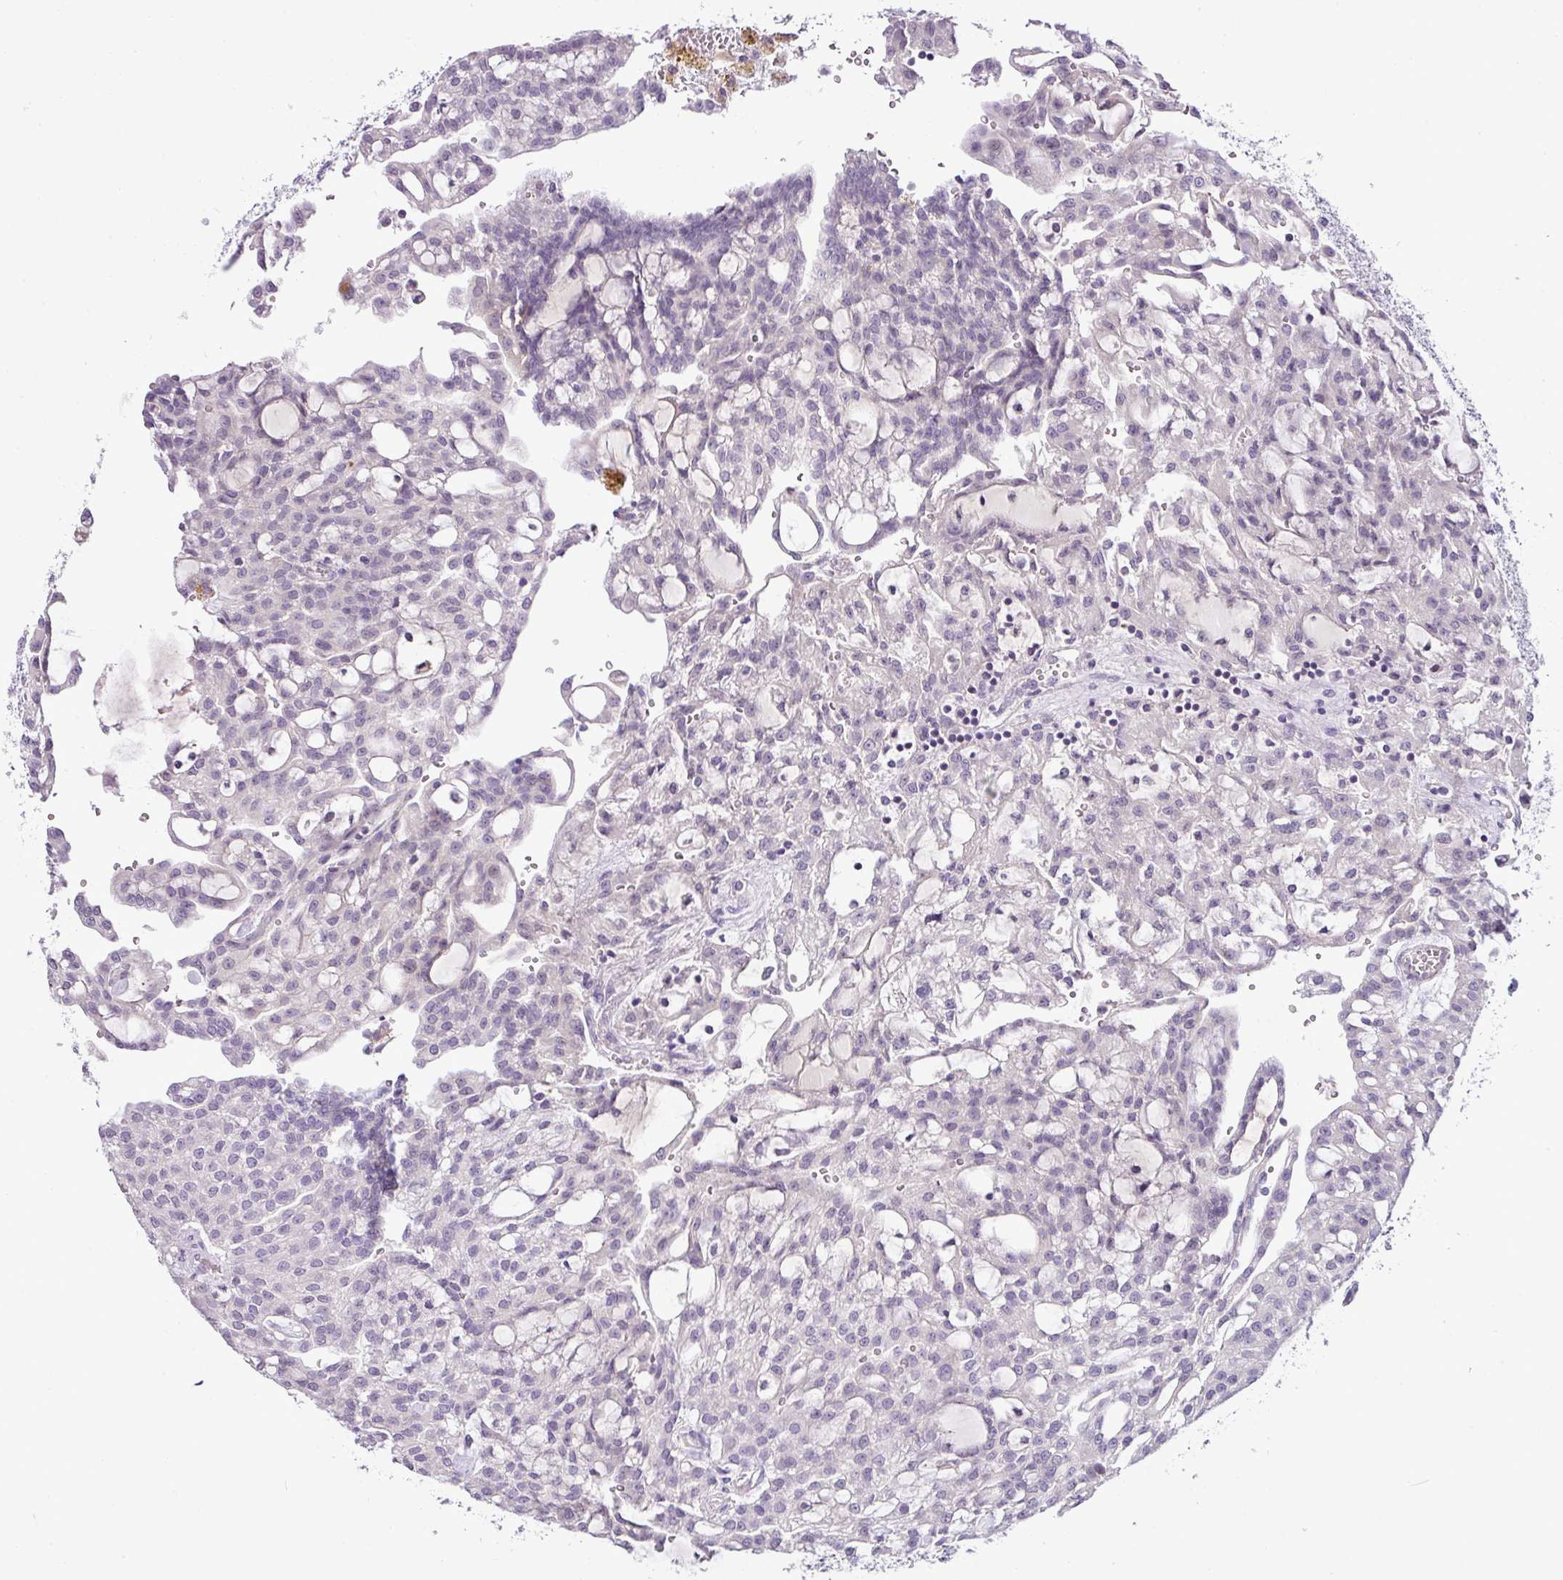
{"staining": {"intensity": "negative", "quantity": "none", "location": "none"}, "tissue": "renal cancer", "cell_type": "Tumor cells", "image_type": "cancer", "snomed": [{"axis": "morphology", "description": "Adenocarcinoma, NOS"}, {"axis": "topography", "description": "Kidney"}], "caption": "Immunohistochemistry of human renal cancer (adenocarcinoma) reveals no staining in tumor cells.", "gene": "TEX30", "patient": {"sex": "male", "age": 63}}